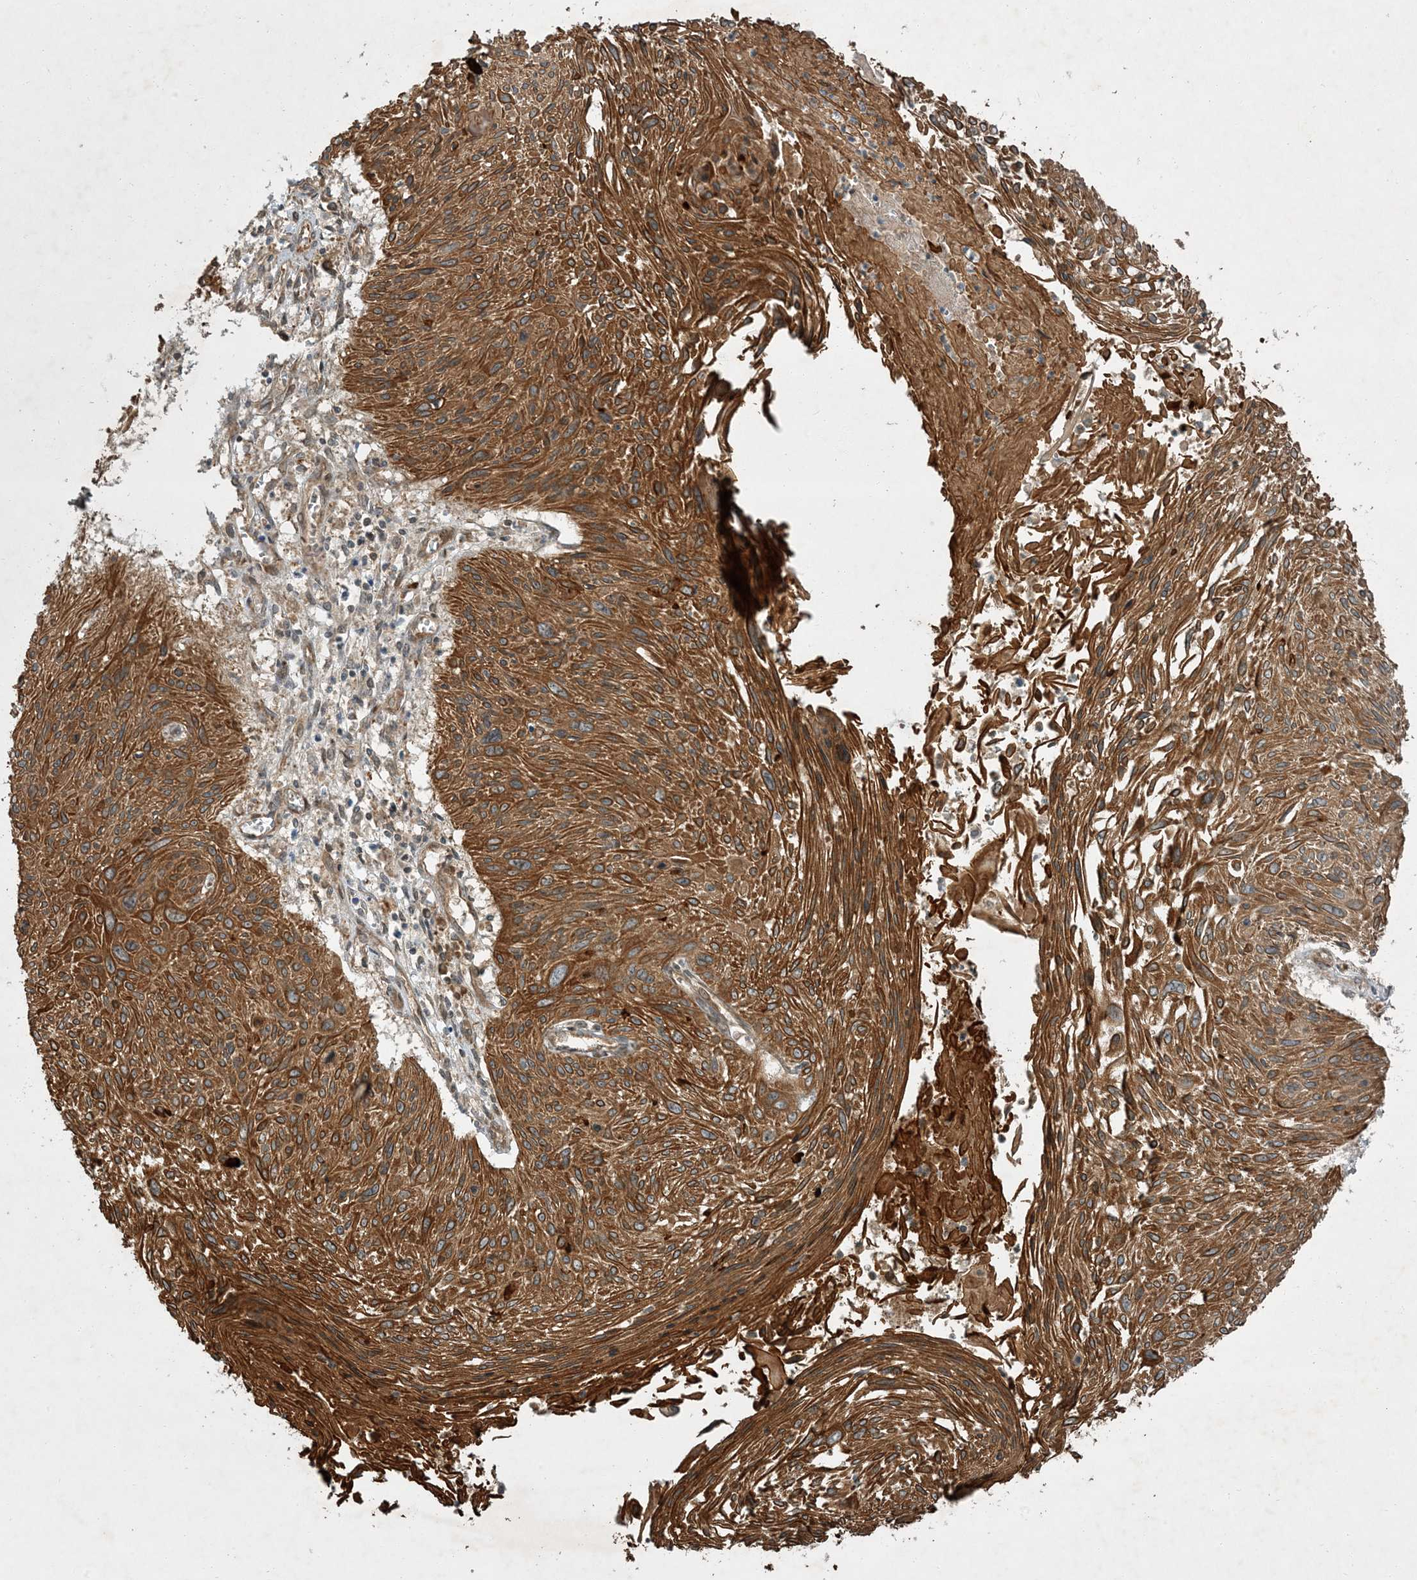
{"staining": {"intensity": "moderate", "quantity": ">75%", "location": "cytoplasmic/membranous"}, "tissue": "cervical cancer", "cell_type": "Tumor cells", "image_type": "cancer", "snomed": [{"axis": "morphology", "description": "Squamous cell carcinoma, NOS"}, {"axis": "topography", "description": "Cervix"}], "caption": "Cervical squamous cell carcinoma stained for a protein exhibits moderate cytoplasmic/membranous positivity in tumor cells.", "gene": "COMMD8", "patient": {"sex": "female", "age": 51}}